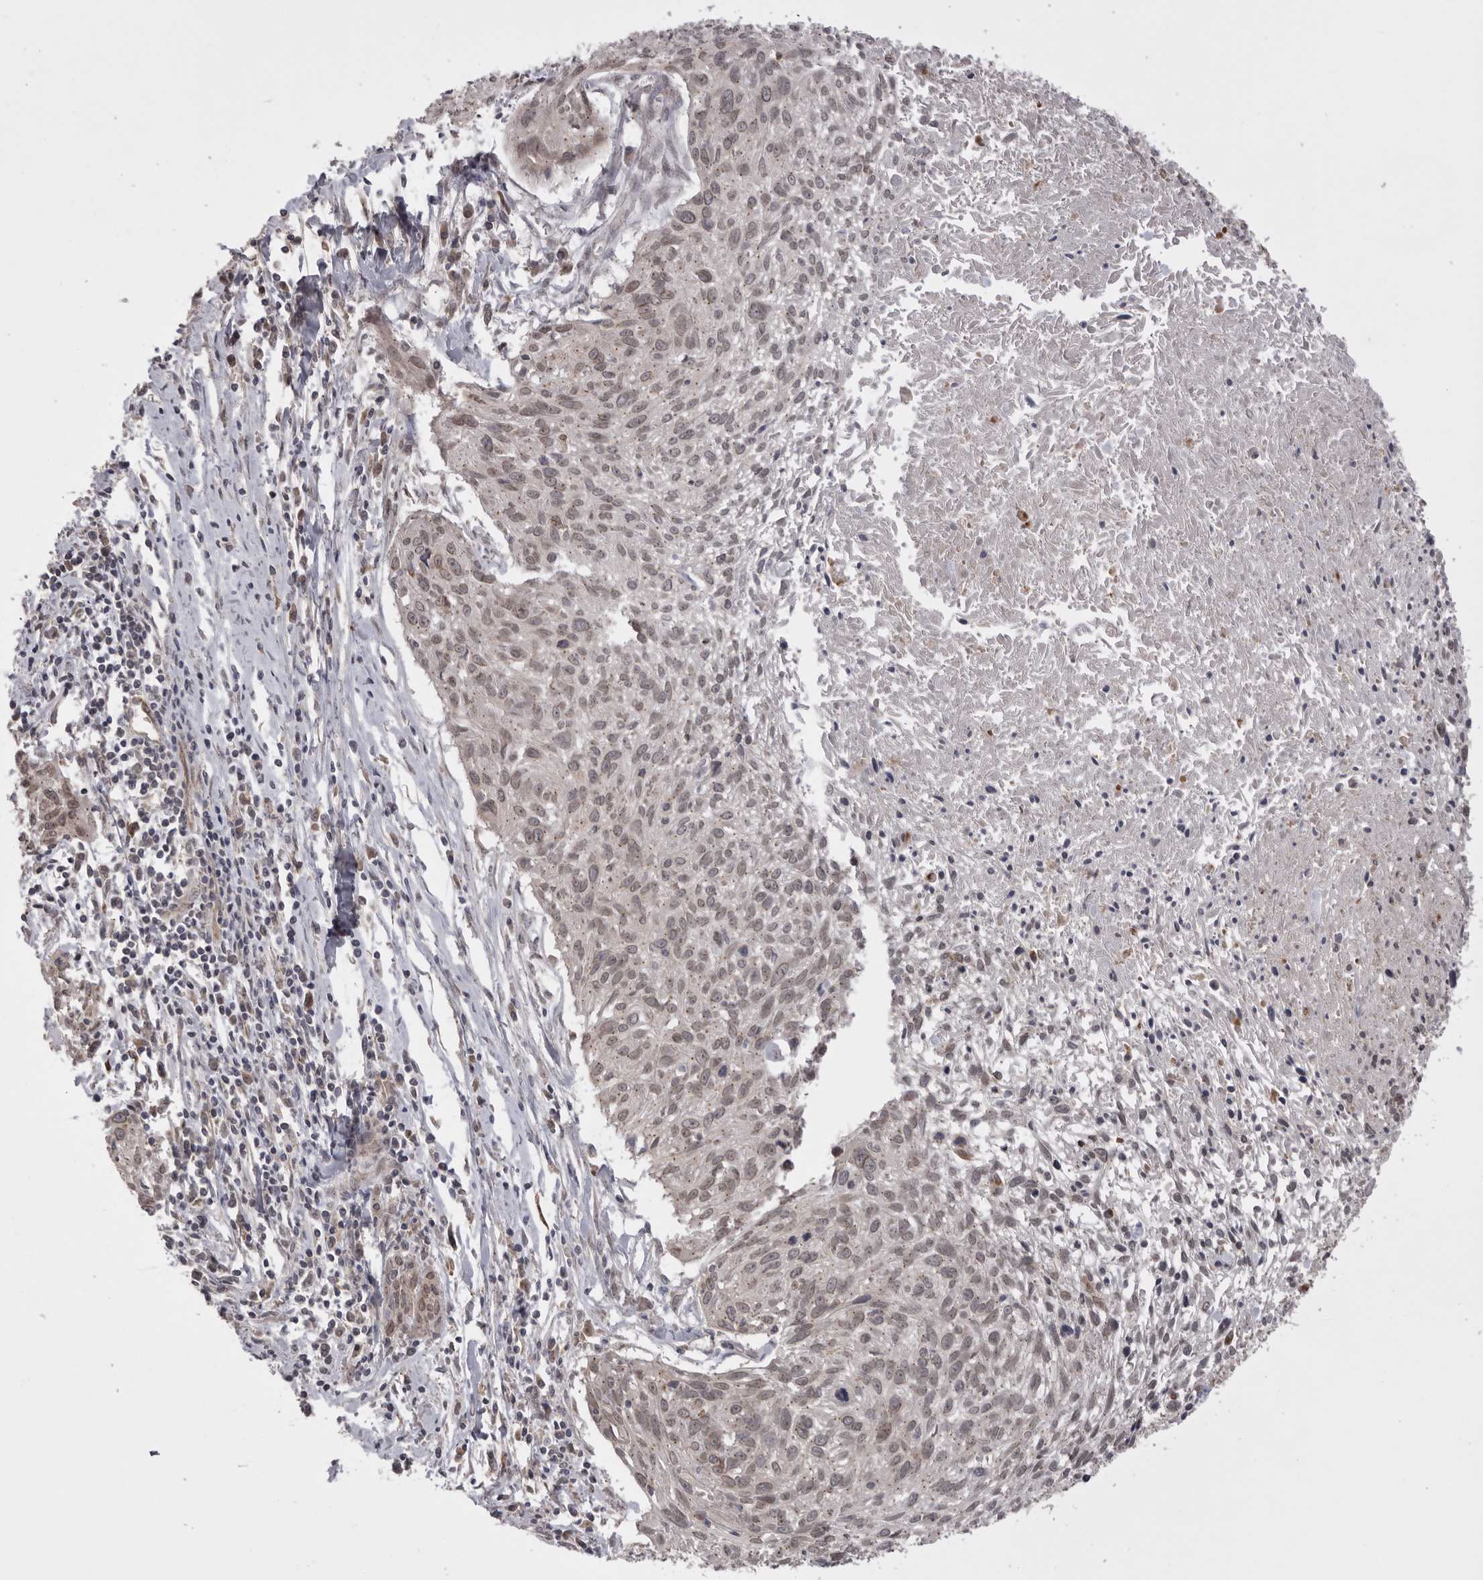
{"staining": {"intensity": "weak", "quantity": "25%-75%", "location": "nuclear"}, "tissue": "cervical cancer", "cell_type": "Tumor cells", "image_type": "cancer", "snomed": [{"axis": "morphology", "description": "Squamous cell carcinoma, NOS"}, {"axis": "topography", "description": "Cervix"}], "caption": "IHC (DAB (3,3'-diaminobenzidine)) staining of human cervical cancer (squamous cell carcinoma) displays weak nuclear protein staining in approximately 25%-75% of tumor cells.", "gene": "TLR3", "patient": {"sex": "female", "age": 51}}